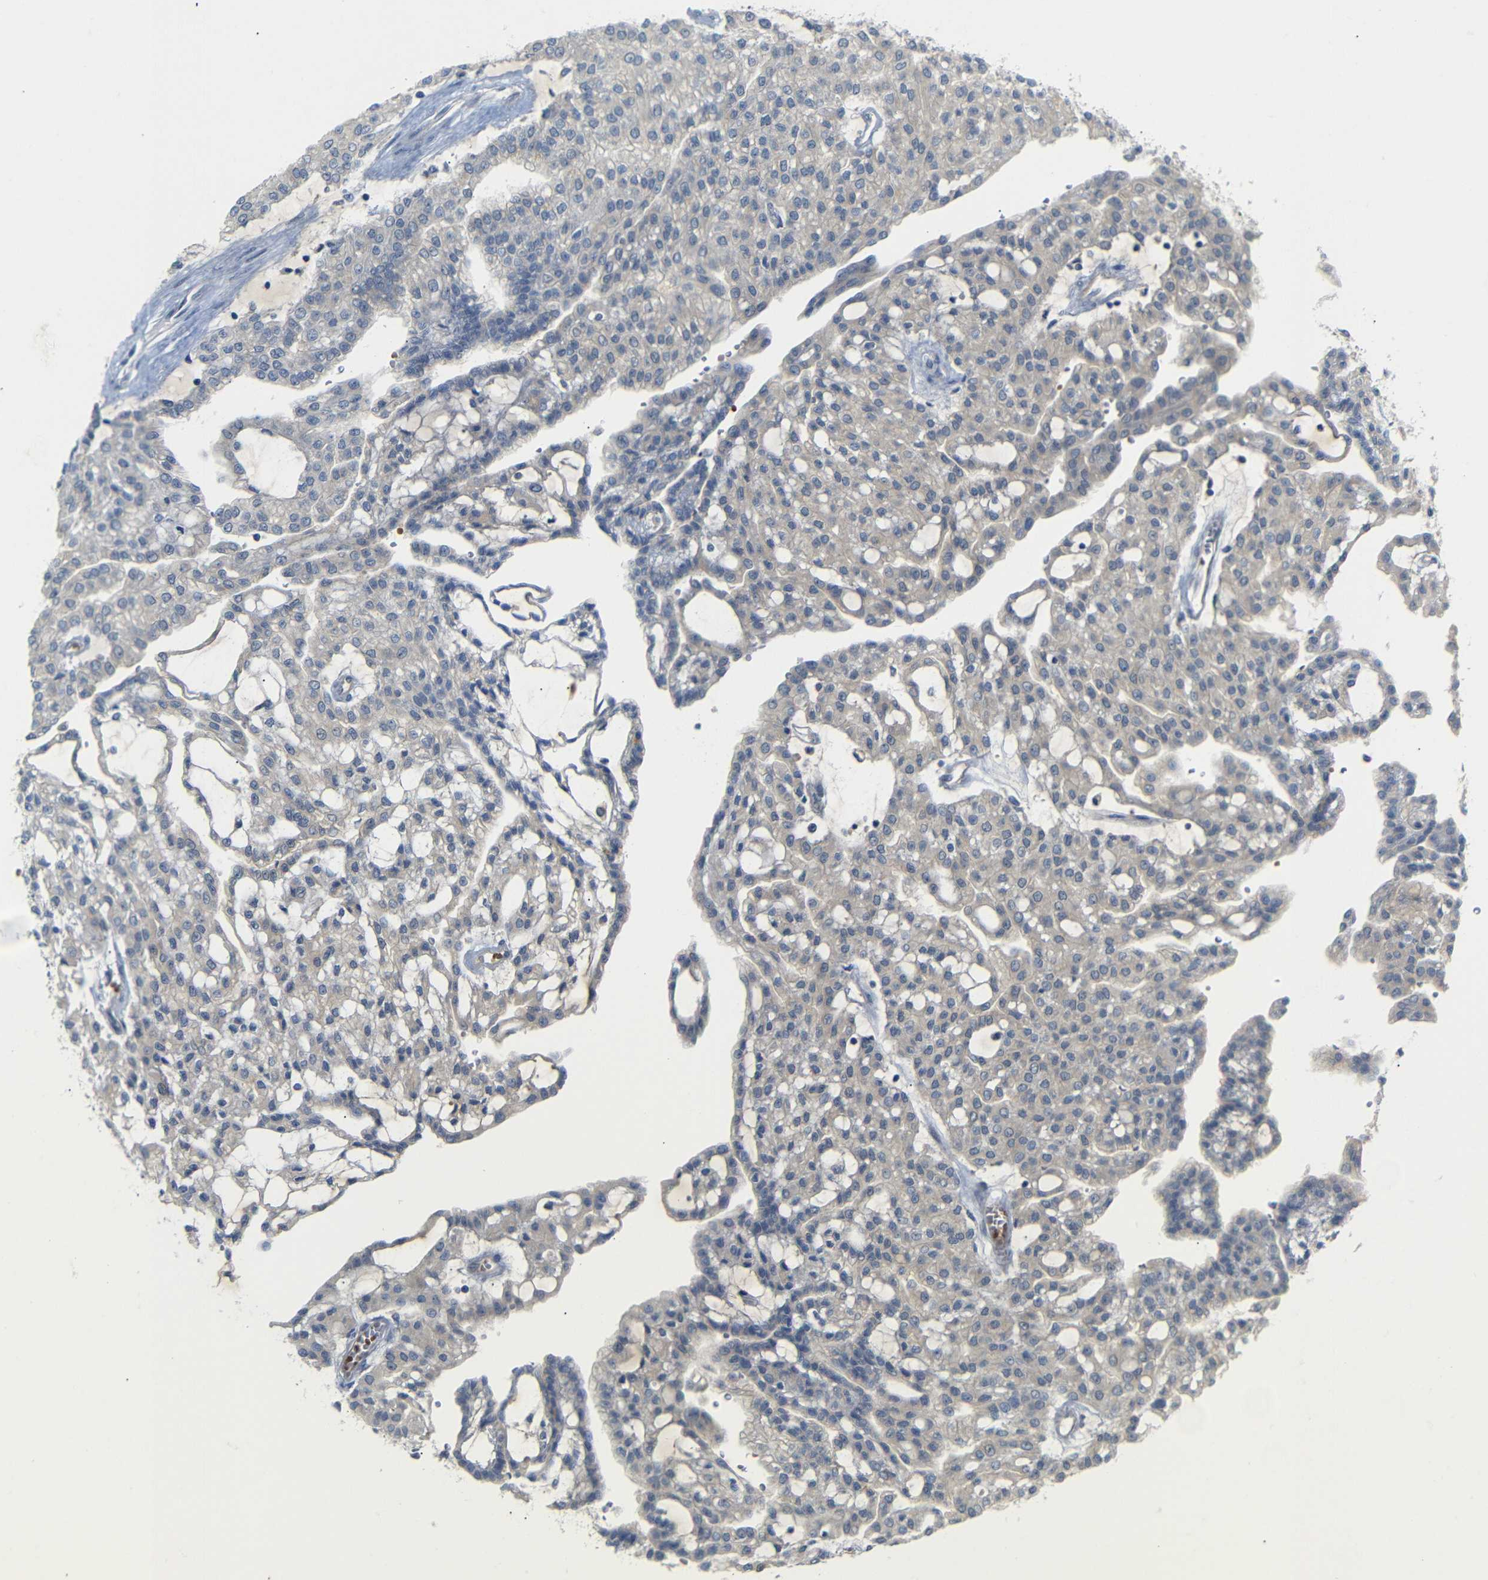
{"staining": {"intensity": "negative", "quantity": "none", "location": "none"}, "tissue": "renal cancer", "cell_type": "Tumor cells", "image_type": "cancer", "snomed": [{"axis": "morphology", "description": "Adenocarcinoma, NOS"}, {"axis": "topography", "description": "Kidney"}], "caption": "The immunohistochemistry photomicrograph has no significant staining in tumor cells of renal cancer (adenocarcinoma) tissue. (IHC, brightfield microscopy, high magnification).", "gene": "TBC1D32", "patient": {"sex": "male", "age": 63}}